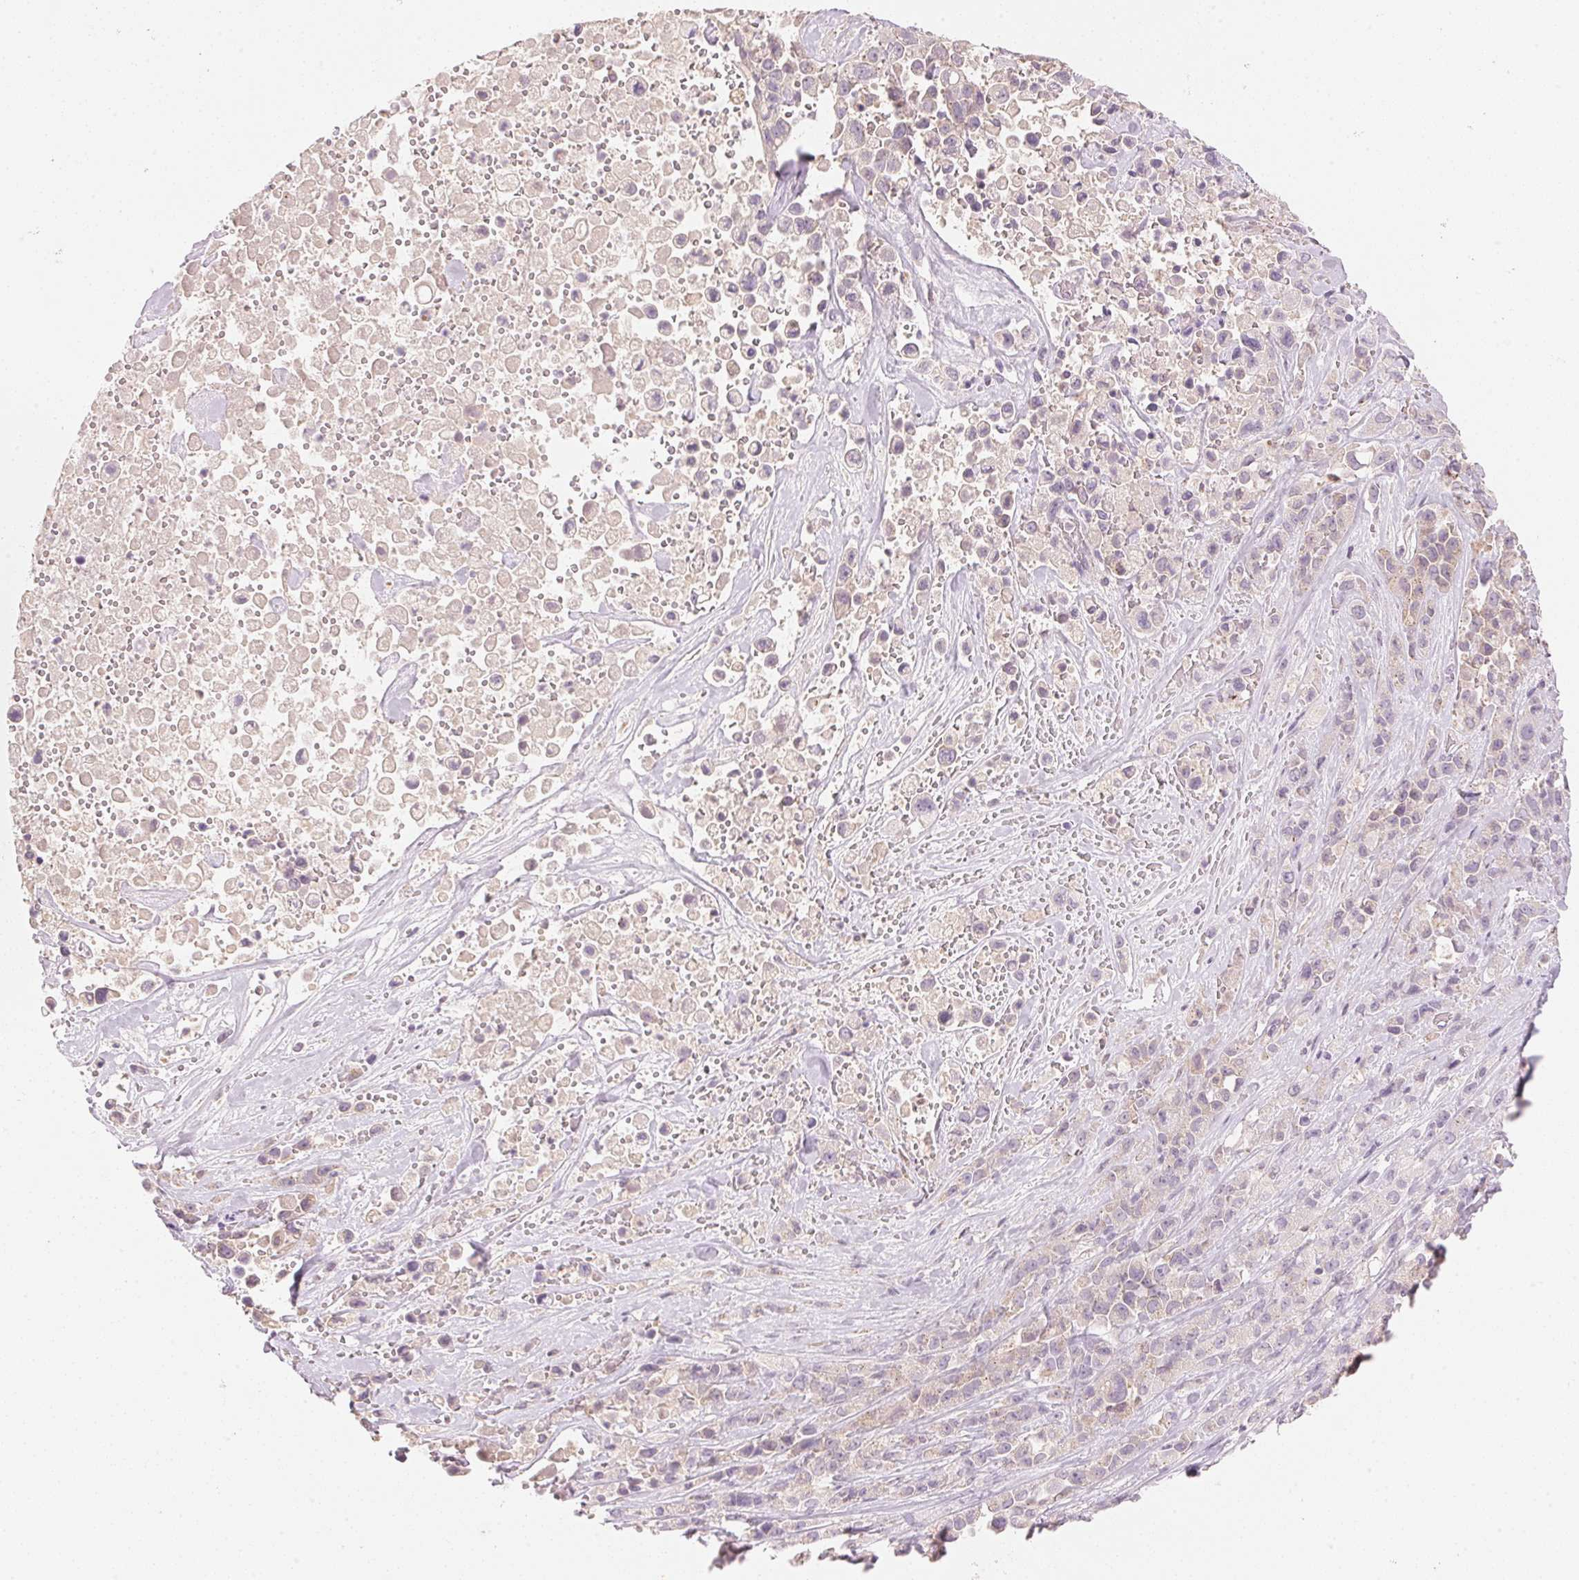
{"staining": {"intensity": "weak", "quantity": "<25%", "location": "cytoplasmic/membranous"}, "tissue": "pancreatic cancer", "cell_type": "Tumor cells", "image_type": "cancer", "snomed": [{"axis": "morphology", "description": "Adenocarcinoma, NOS"}, {"axis": "topography", "description": "Pancreas"}], "caption": "The image displays no staining of tumor cells in pancreatic cancer.", "gene": "HOXB13", "patient": {"sex": "male", "age": 44}}